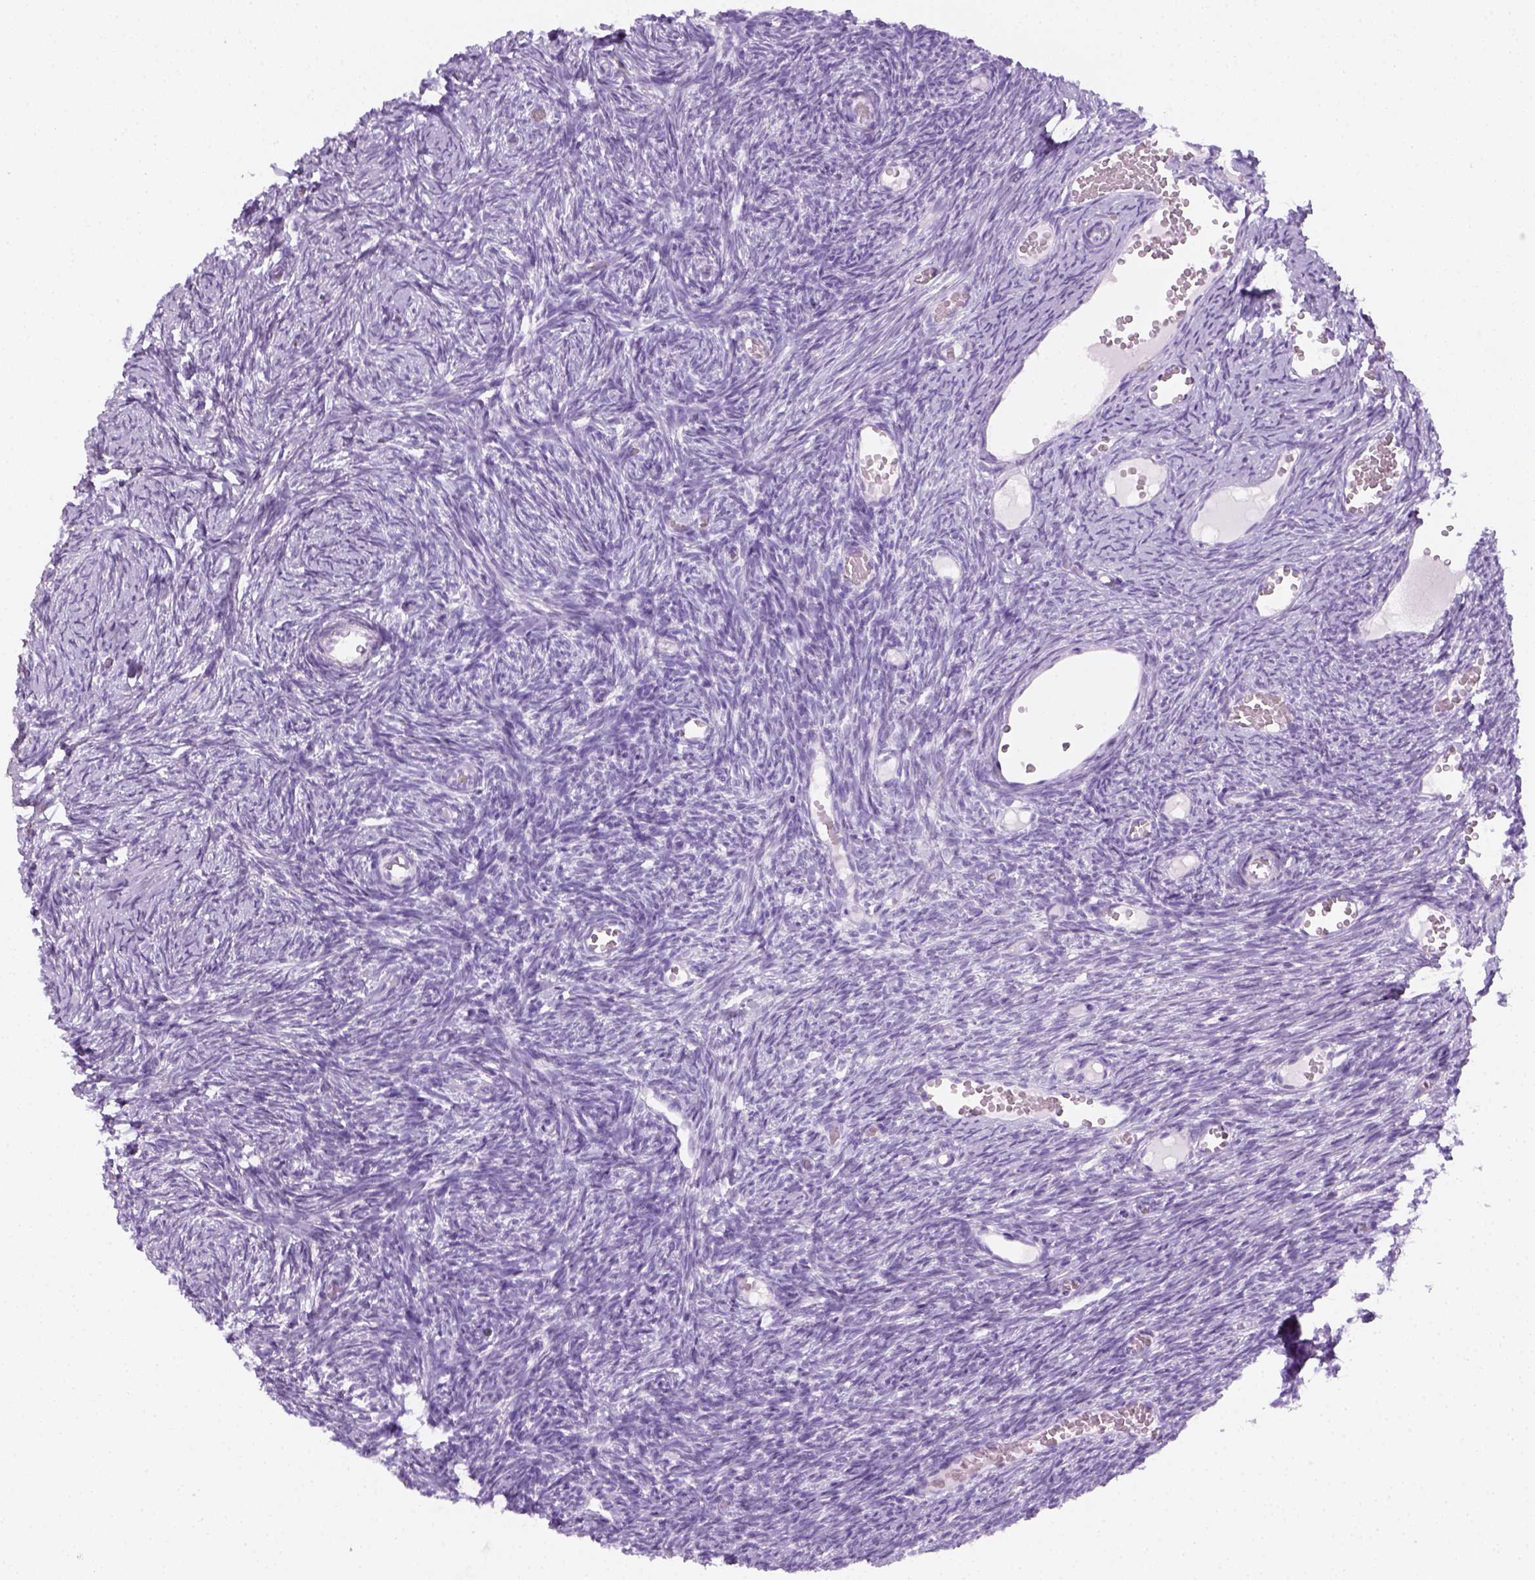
{"staining": {"intensity": "negative", "quantity": "none", "location": "none"}, "tissue": "ovary", "cell_type": "Ovarian stroma cells", "image_type": "normal", "snomed": [{"axis": "morphology", "description": "Normal tissue, NOS"}, {"axis": "topography", "description": "Ovary"}], "caption": "This image is of benign ovary stained with immunohistochemistry (IHC) to label a protein in brown with the nuclei are counter-stained blue. There is no expression in ovarian stroma cells. Brightfield microscopy of IHC stained with DAB (brown) and hematoxylin (blue), captured at high magnification.", "gene": "AQP3", "patient": {"sex": "female", "age": 39}}